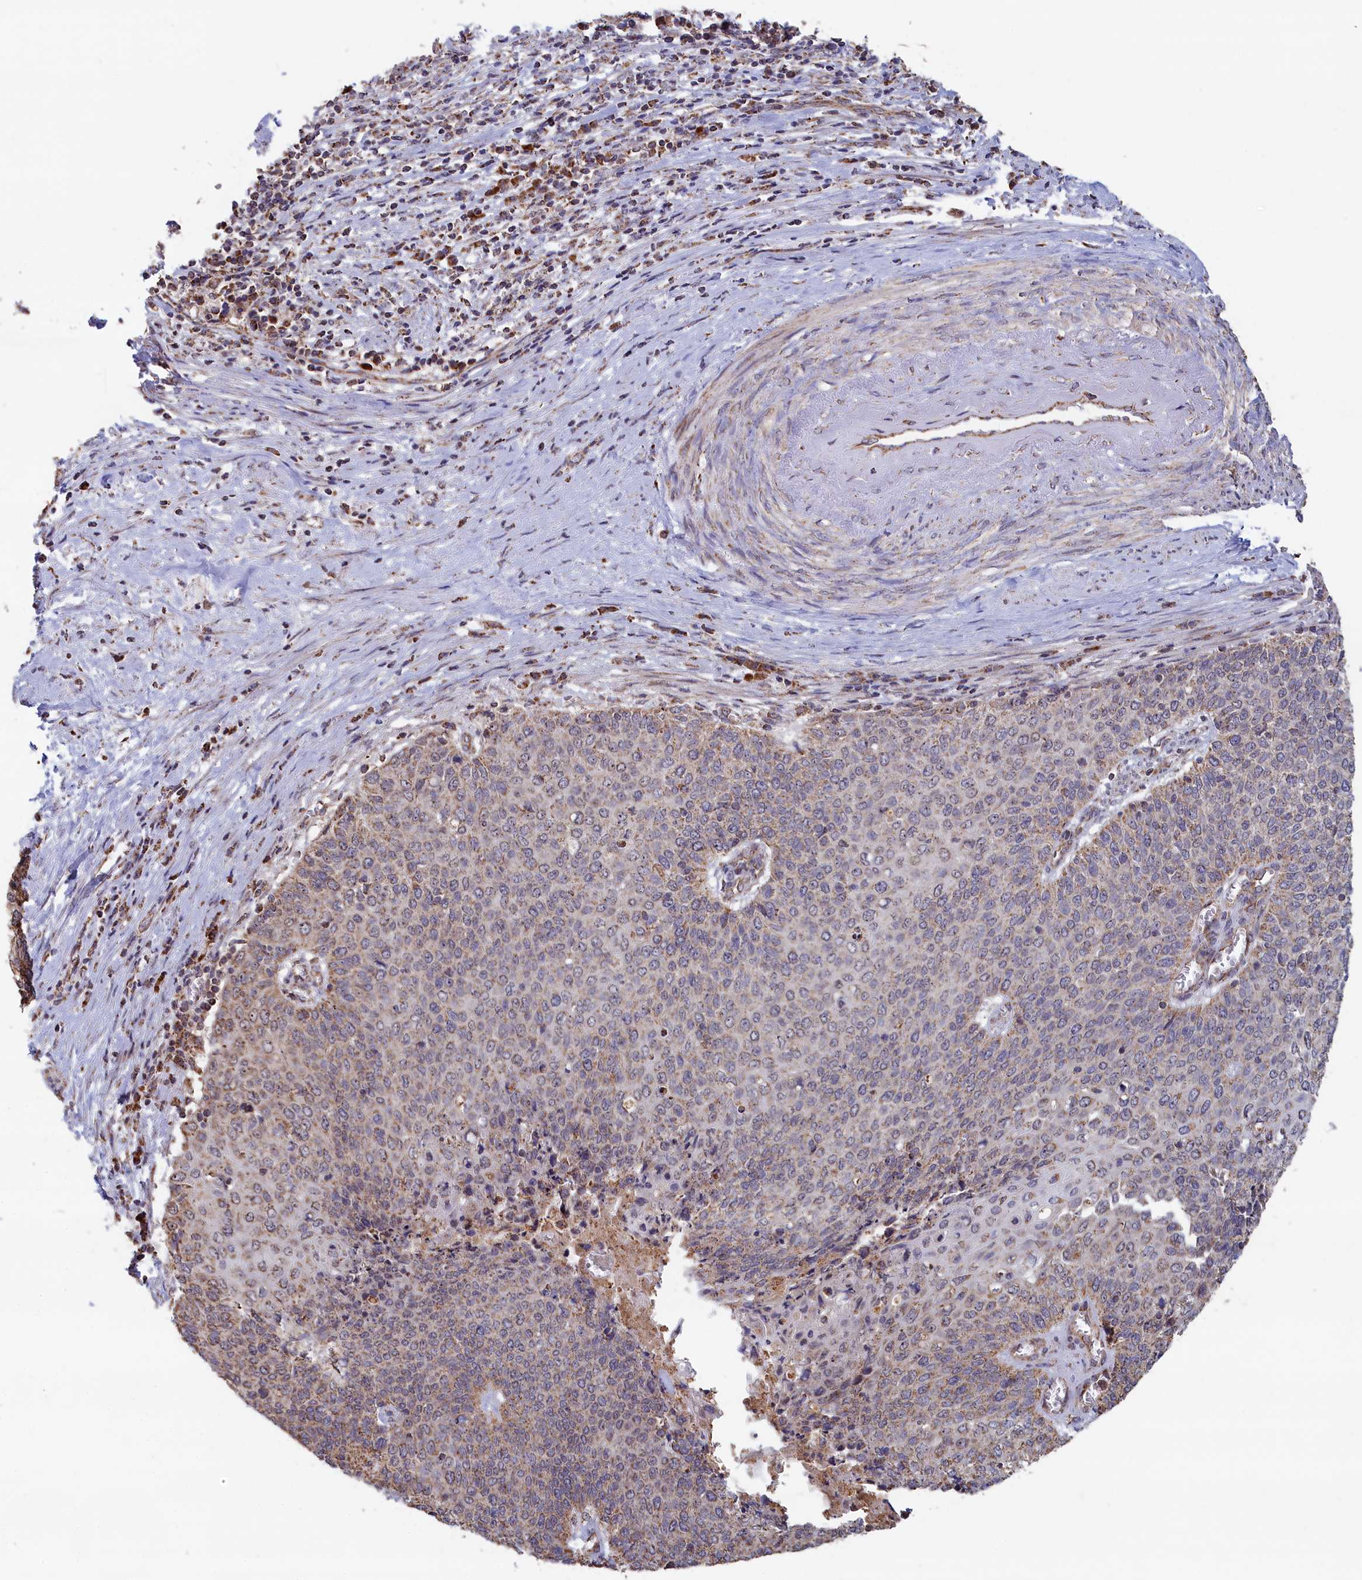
{"staining": {"intensity": "weak", "quantity": "<25%", "location": "cytoplasmic/membranous"}, "tissue": "cervical cancer", "cell_type": "Tumor cells", "image_type": "cancer", "snomed": [{"axis": "morphology", "description": "Squamous cell carcinoma, NOS"}, {"axis": "topography", "description": "Cervix"}], "caption": "A micrograph of cervical cancer (squamous cell carcinoma) stained for a protein shows no brown staining in tumor cells.", "gene": "ZNF816", "patient": {"sex": "female", "age": 39}}